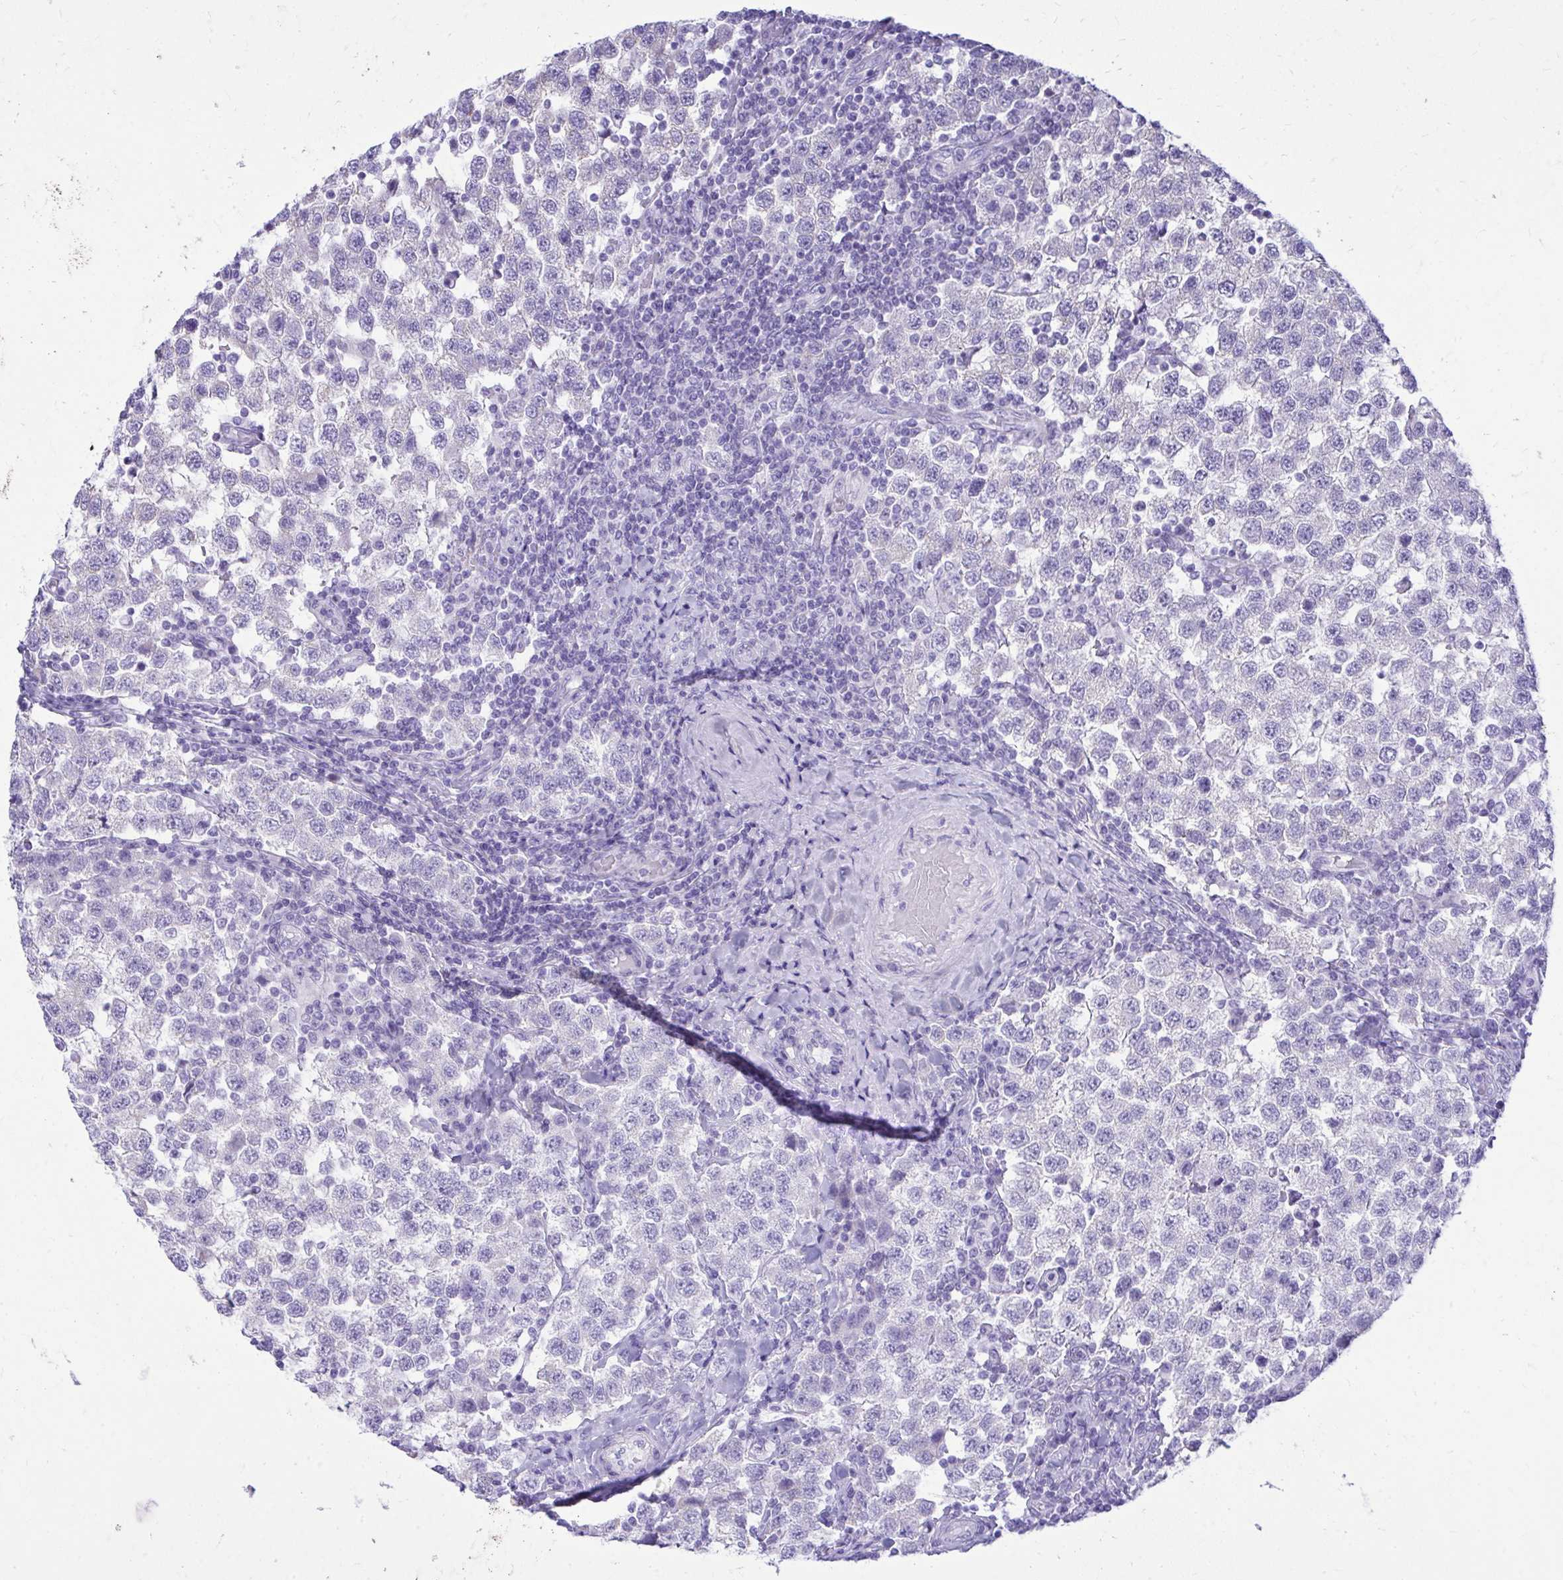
{"staining": {"intensity": "negative", "quantity": "none", "location": "none"}, "tissue": "testis cancer", "cell_type": "Tumor cells", "image_type": "cancer", "snomed": [{"axis": "morphology", "description": "Seminoma, NOS"}, {"axis": "topography", "description": "Testis"}], "caption": "This is an IHC photomicrograph of human seminoma (testis). There is no positivity in tumor cells.", "gene": "RALYL", "patient": {"sex": "male", "age": 34}}